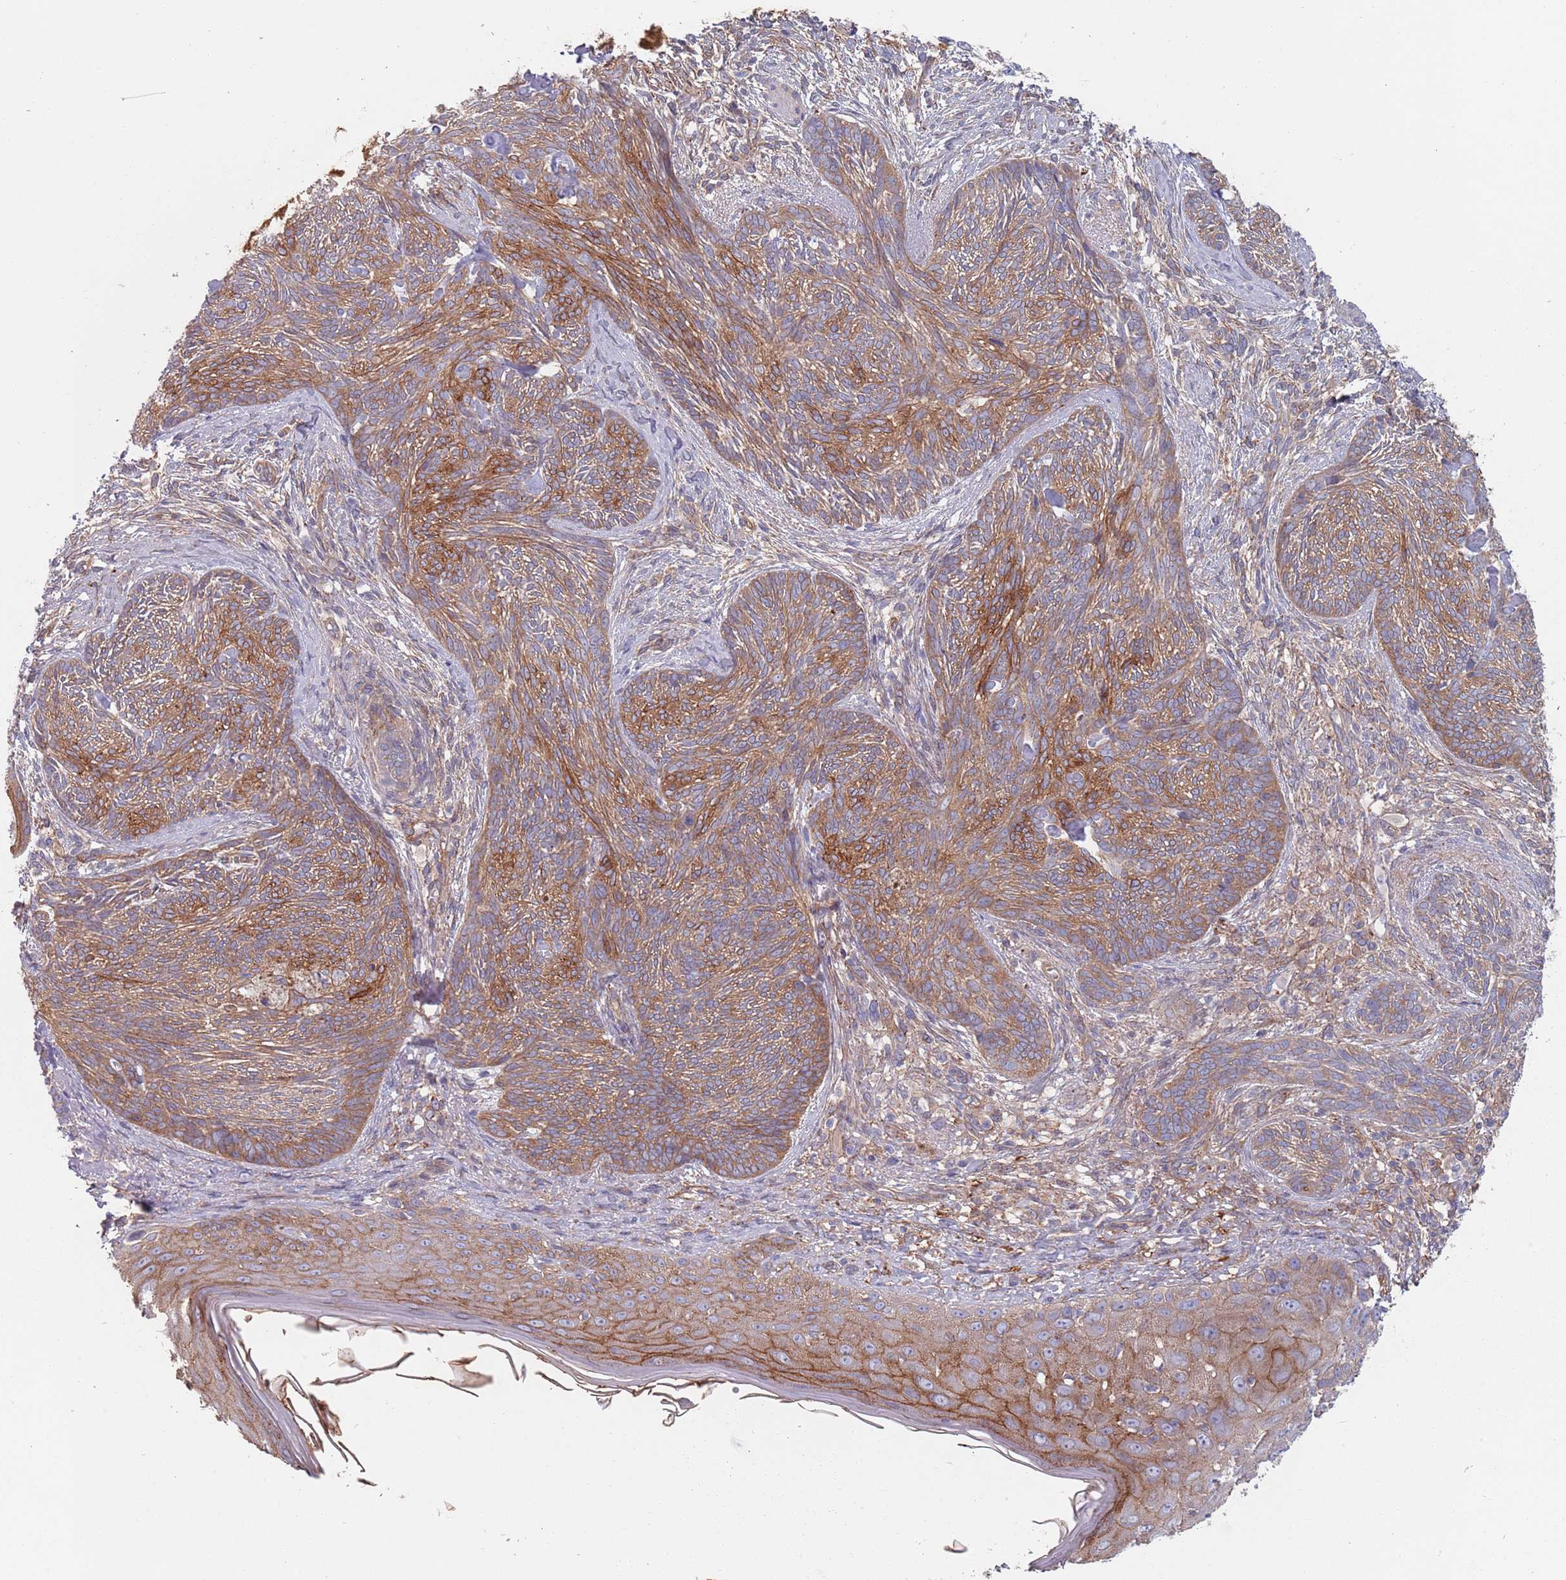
{"staining": {"intensity": "moderate", "quantity": ">75%", "location": "cytoplasmic/membranous"}, "tissue": "skin cancer", "cell_type": "Tumor cells", "image_type": "cancer", "snomed": [{"axis": "morphology", "description": "Basal cell carcinoma"}, {"axis": "topography", "description": "Skin"}], "caption": "A histopathology image of skin cancer stained for a protein reveals moderate cytoplasmic/membranous brown staining in tumor cells.", "gene": "APPL2", "patient": {"sex": "male", "age": 73}}